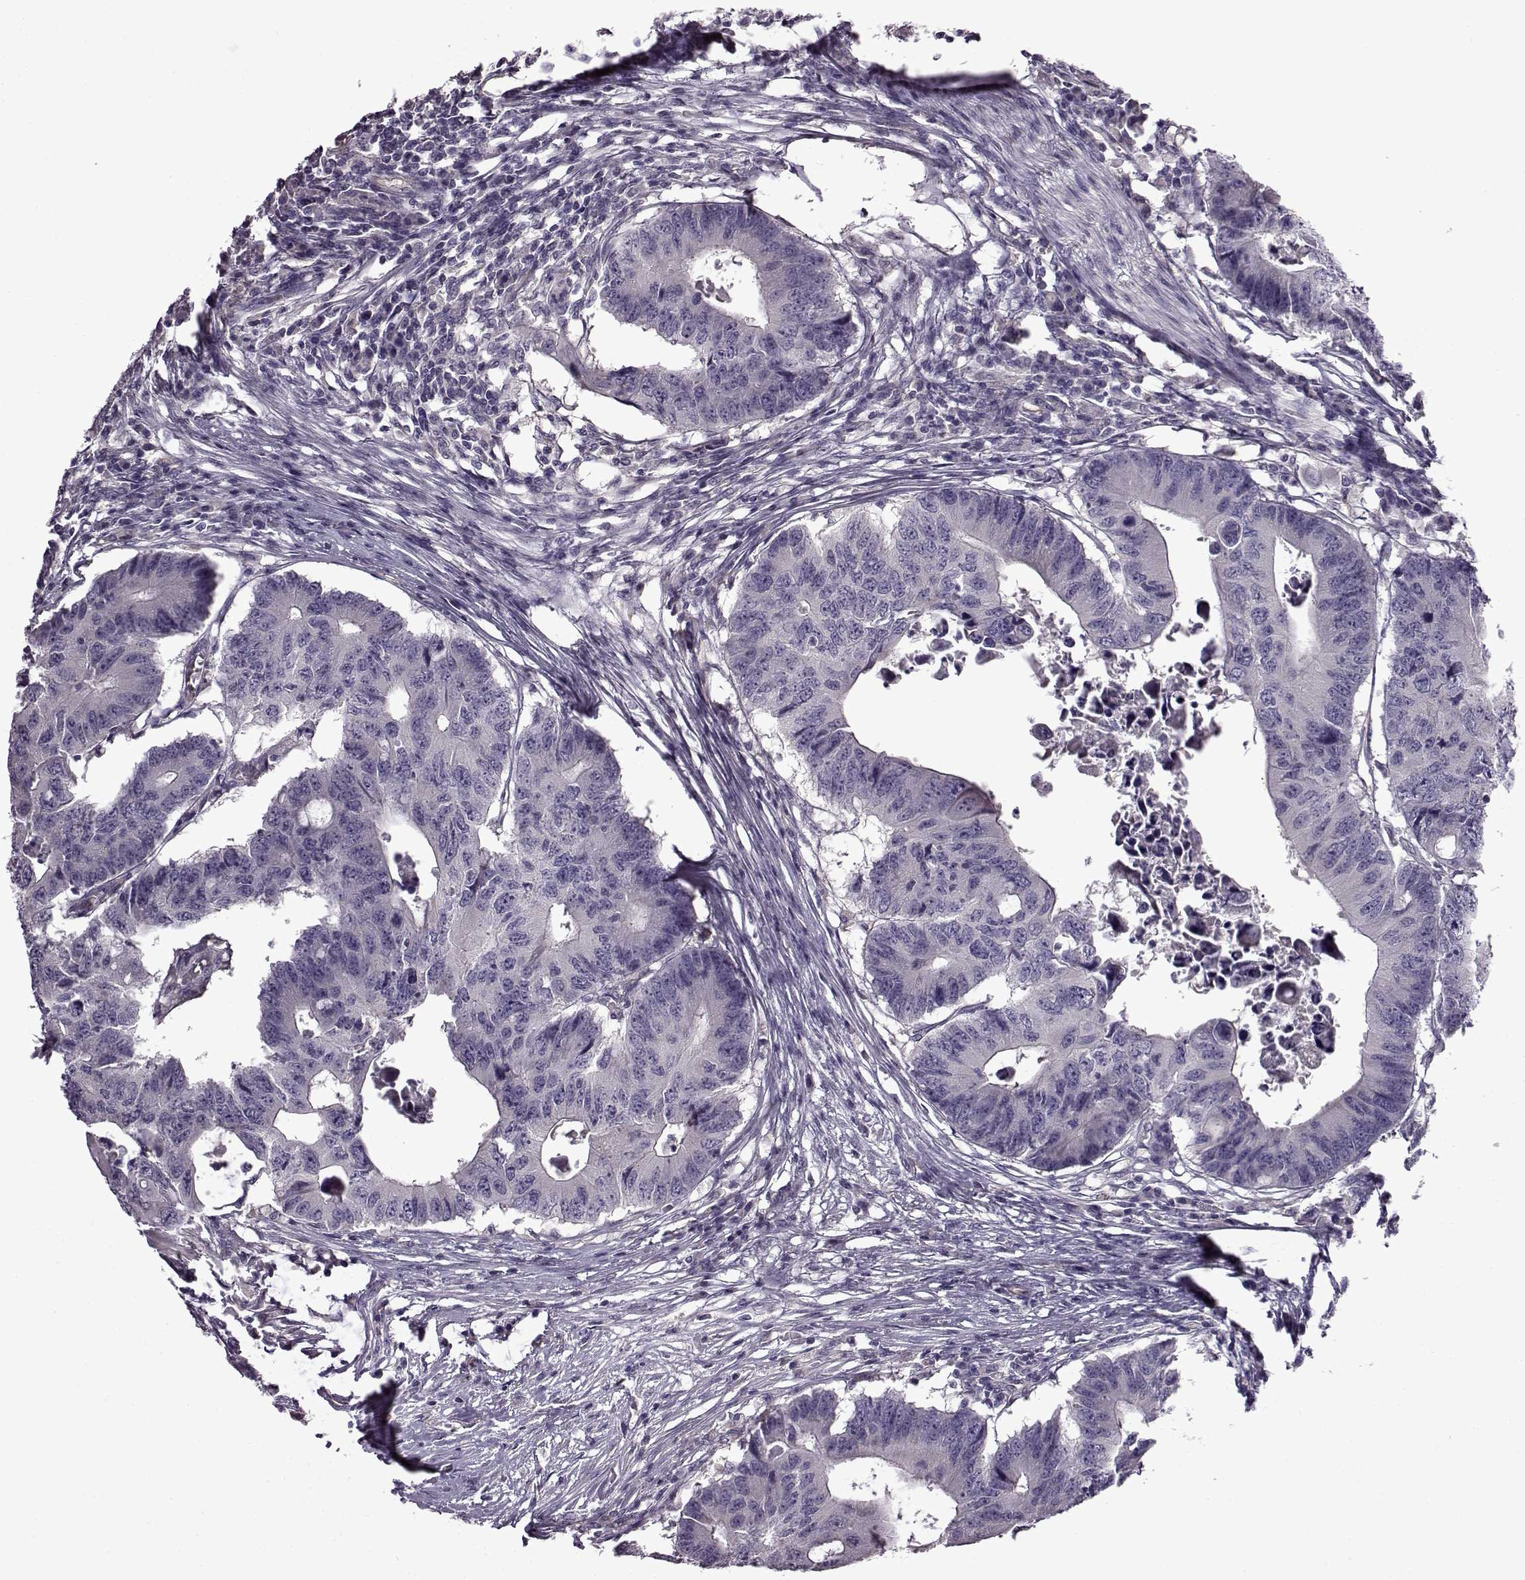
{"staining": {"intensity": "negative", "quantity": "none", "location": "none"}, "tissue": "colorectal cancer", "cell_type": "Tumor cells", "image_type": "cancer", "snomed": [{"axis": "morphology", "description": "Adenocarcinoma, NOS"}, {"axis": "topography", "description": "Colon"}], "caption": "DAB immunohistochemical staining of human adenocarcinoma (colorectal) reveals no significant expression in tumor cells.", "gene": "EDDM3B", "patient": {"sex": "male", "age": 71}}